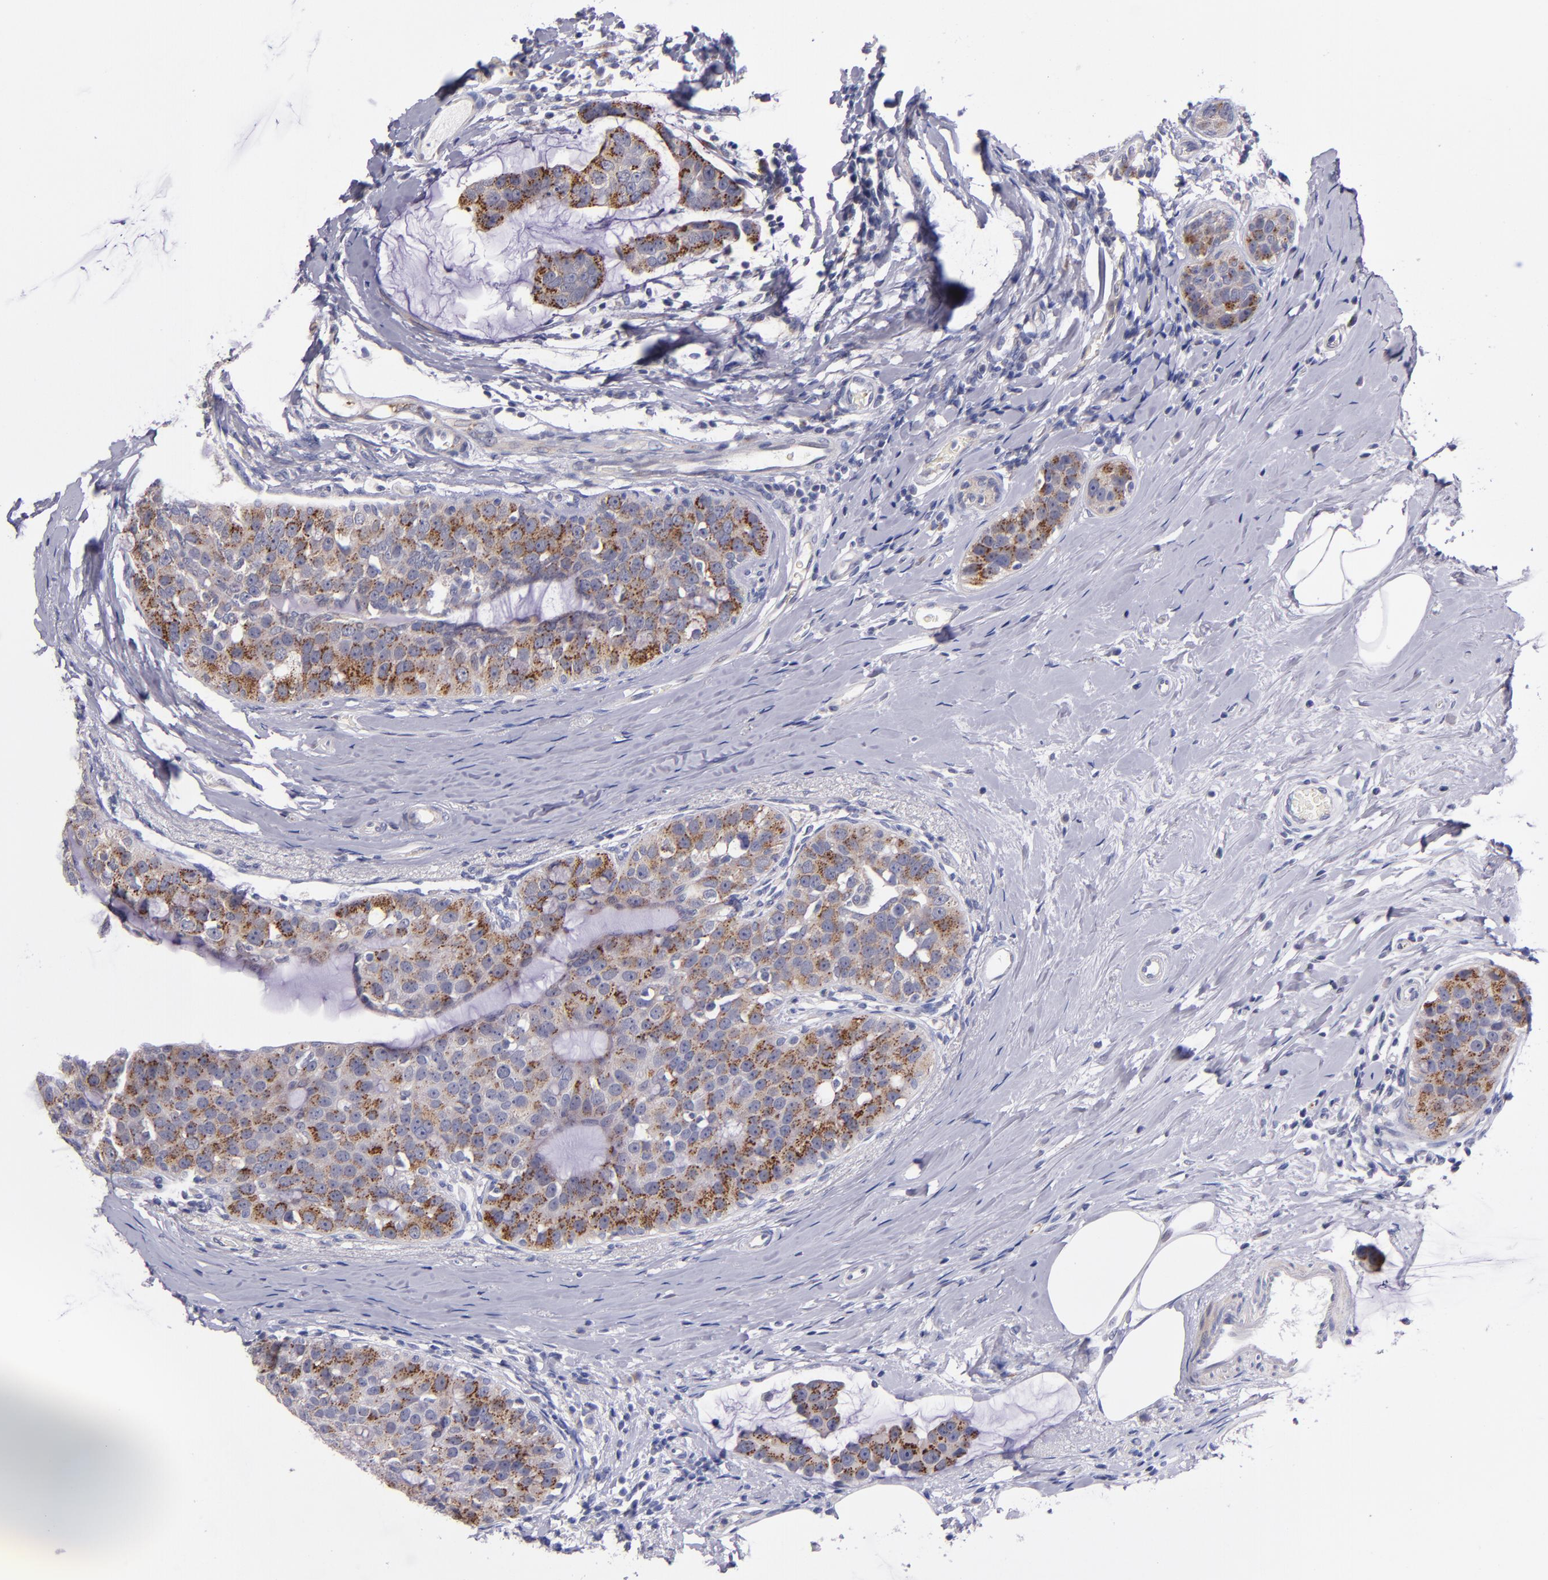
{"staining": {"intensity": "strong", "quantity": ">75%", "location": "cytoplasmic/membranous"}, "tissue": "breast cancer", "cell_type": "Tumor cells", "image_type": "cancer", "snomed": [{"axis": "morphology", "description": "Normal tissue, NOS"}, {"axis": "morphology", "description": "Duct carcinoma"}, {"axis": "topography", "description": "Breast"}], "caption": "This histopathology image shows breast cancer stained with immunohistochemistry (IHC) to label a protein in brown. The cytoplasmic/membranous of tumor cells show strong positivity for the protein. Nuclei are counter-stained blue.", "gene": "RAB41", "patient": {"sex": "female", "age": 50}}